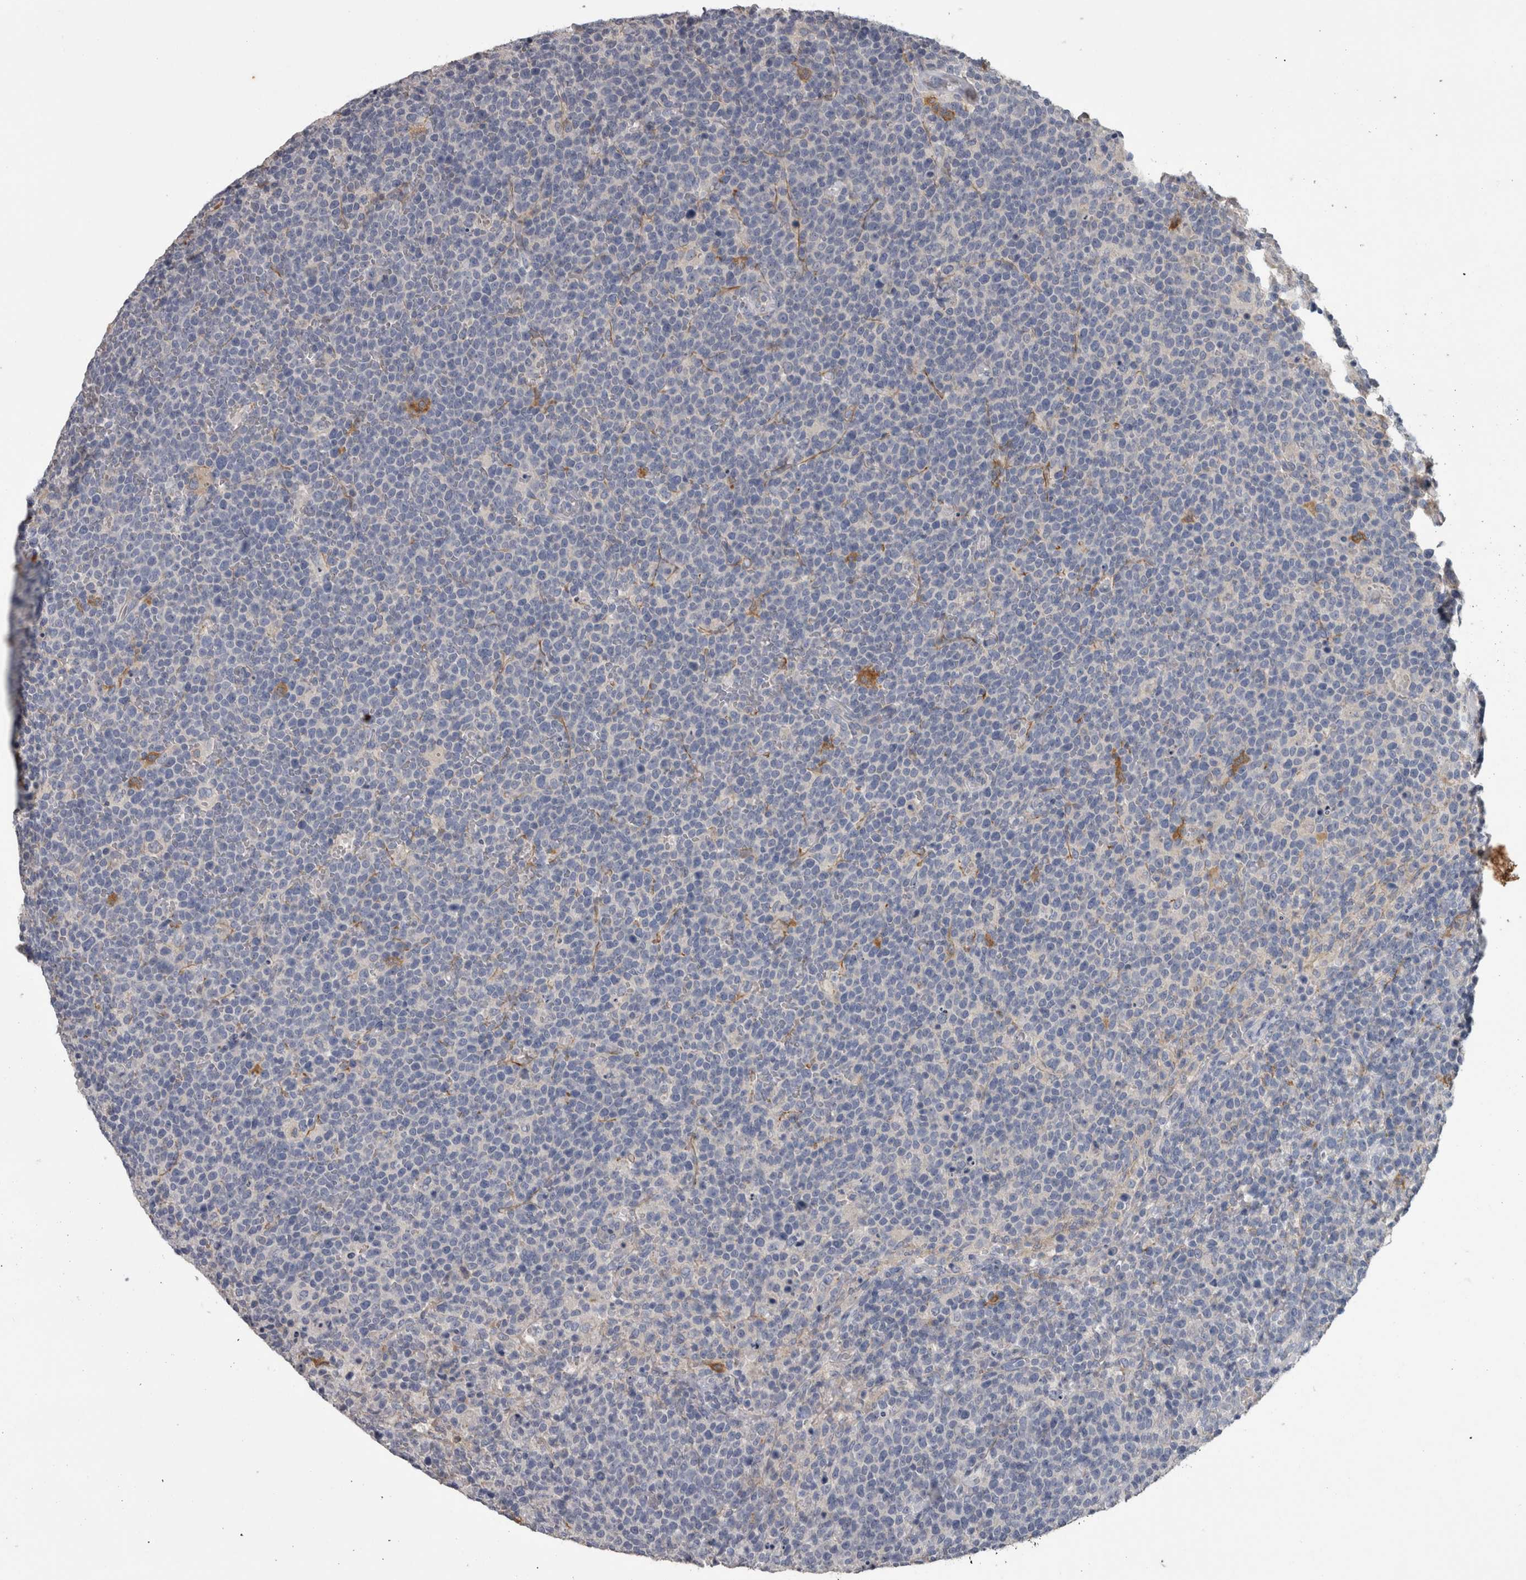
{"staining": {"intensity": "negative", "quantity": "none", "location": "none"}, "tissue": "lymphoma", "cell_type": "Tumor cells", "image_type": "cancer", "snomed": [{"axis": "morphology", "description": "Malignant lymphoma, non-Hodgkin's type, High grade"}, {"axis": "topography", "description": "Lymph node"}], "caption": "DAB immunohistochemical staining of human high-grade malignant lymphoma, non-Hodgkin's type exhibits no significant positivity in tumor cells. Brightfield microscopy of immunohistochemistry (IHC) stained with DAB (brown) and hematoxylin (blue), captured at high magnification.", "gene": "EFEMP2", "patient": {"sex": "male", "age": 61}}